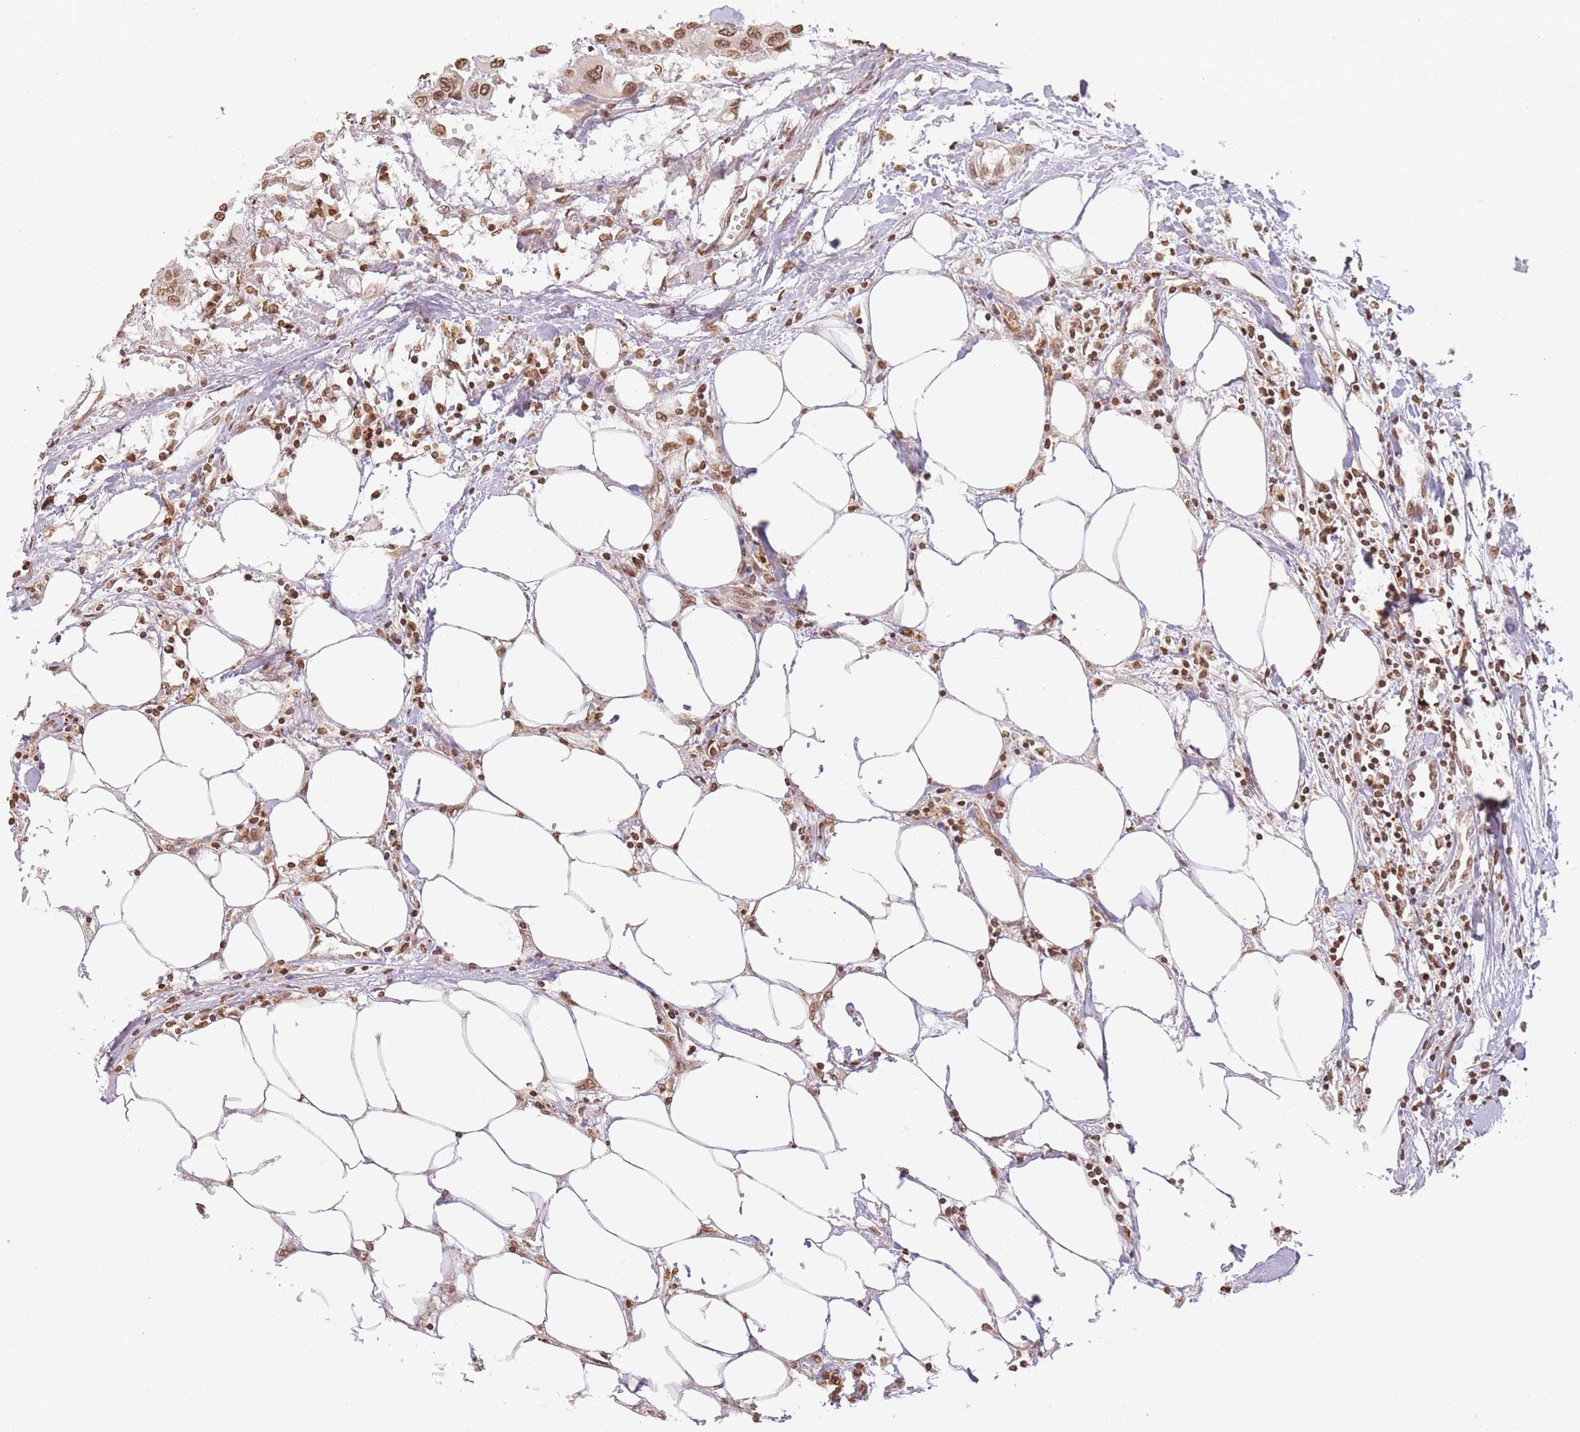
{"staining": {"intensity": "moderate", "quantity": ">75%", "location": "nuclear"}, "tissue": "colorectal cancer", "cell_type": "Tumor cells", "image_type": "cancer", "snomed": [{"axis": "morphology", "description": "Adenocarcinoma, NOS"}, {"axis": "topography", "description": "Colon"}], "caption": "The photomicrograph shows immunohistochemical staining of adenocarcinoma (colorectal). There is moderate nuclear expression is identified in approximately >75% of tumor cells.", "gene": "WWTR1", "patient": {"sex": "male", "age": 77}}